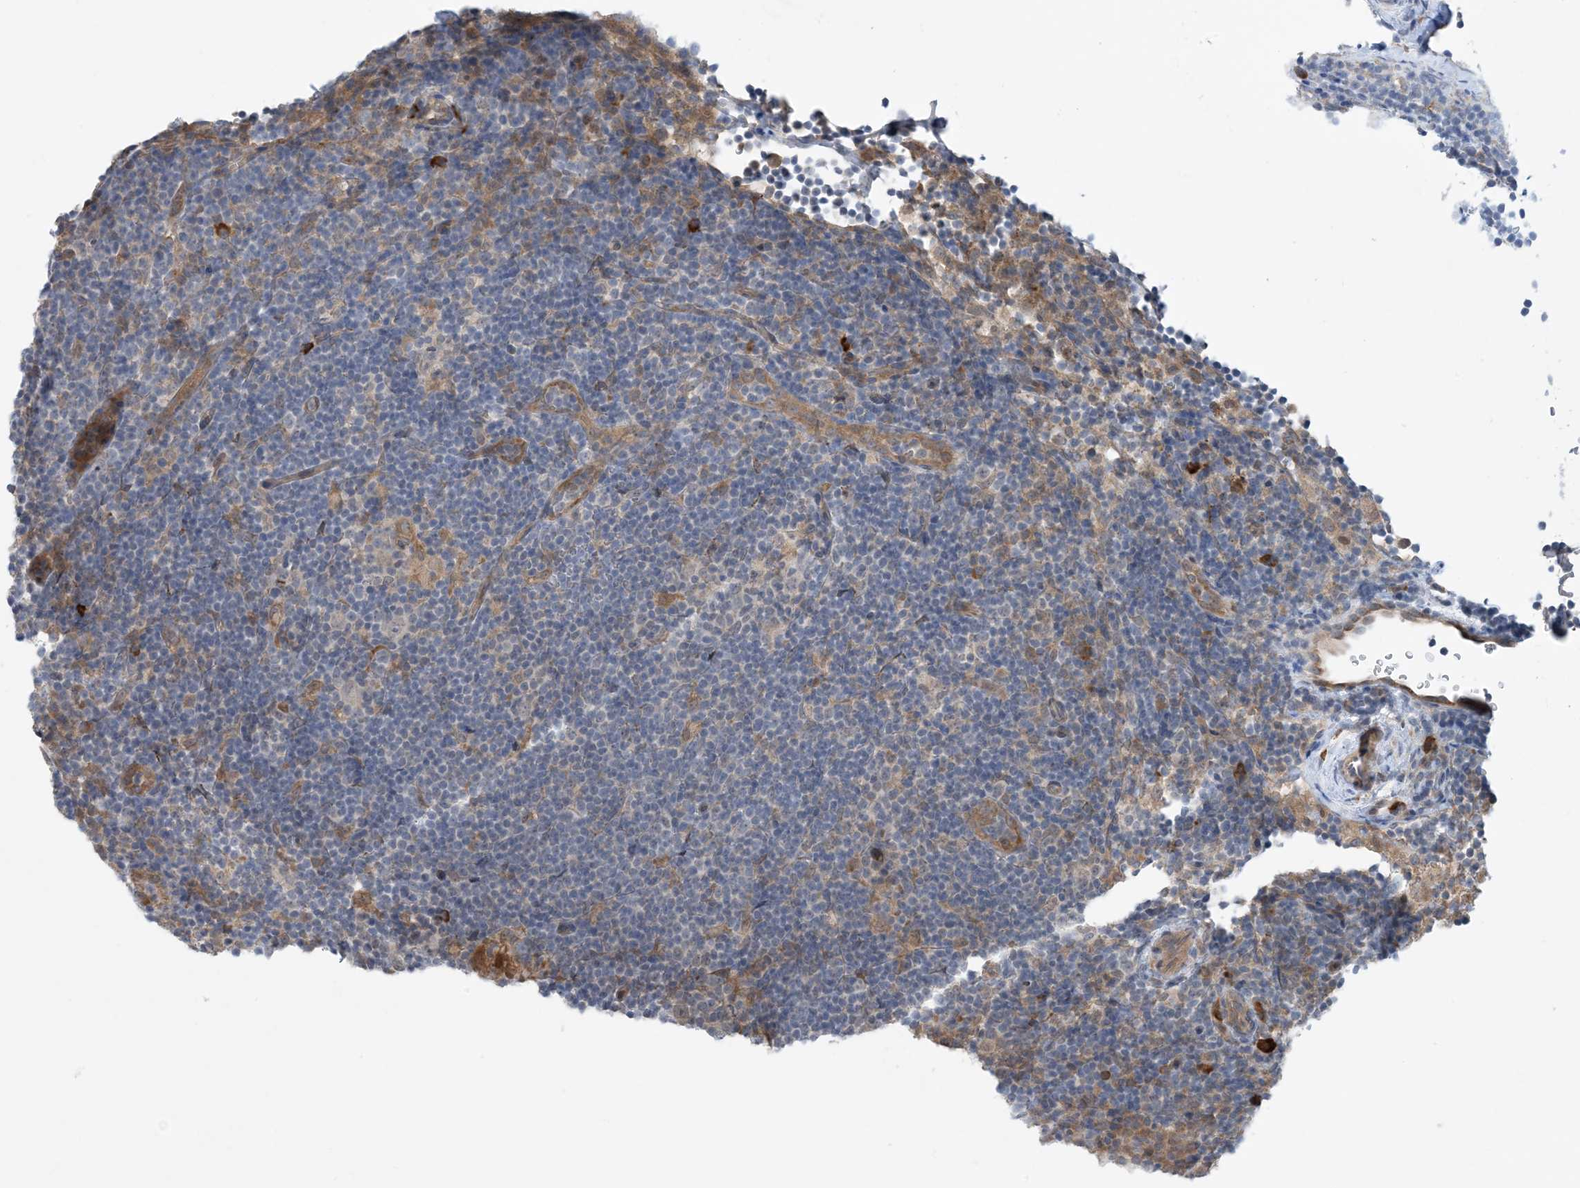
{"staining": {"intensity": "negative", "quantity": "none", "location": "none"}, "tissue": "lymphoma", "cell_type": "Tumor cells", "image_type": "cancer", "snomed": [{"axis": "morphology", "description": "Hodgkin's disease, NOS"}, {"axis": "topography", "description": "Lymph node"}], "caption": "High magnification brightfield microscopy of Hodgkin's disease stained with DAB (3,3'-diaminobenzidine) (brown) and counterstained with hematoxylin (blue): tumor cells show no significant staining.", "gene": "PHOSPHO2", "patient": {"sex": "female", "age": 57}}